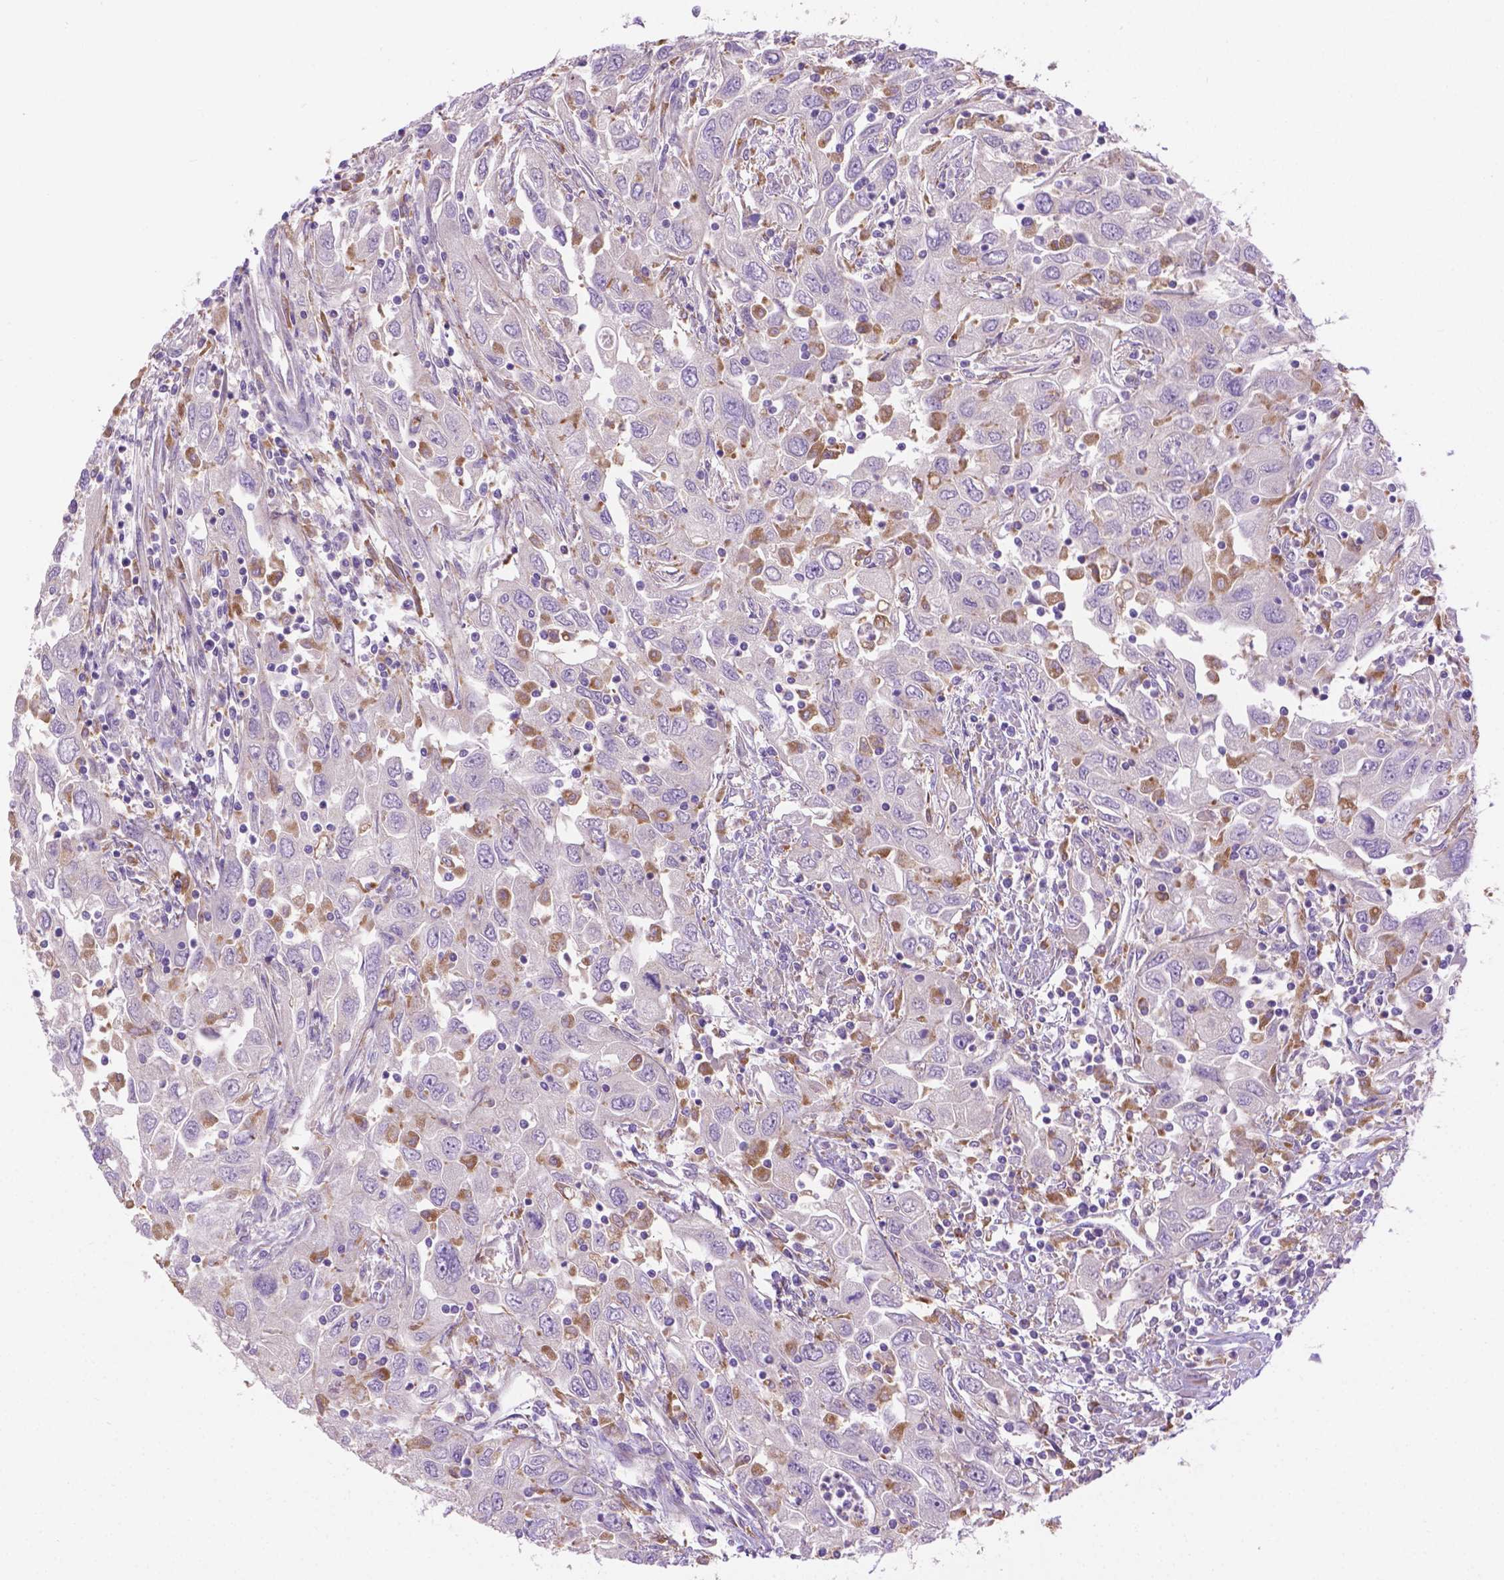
{"staining": {"intensity": "negative", "quantity": "none", "location": "none"}, "tissue": "urothelial cancer", "cell_type": "Tumor cells", "image_type": "cancer", "snomed": [{"axis": "morphology", "description": "Urothelial carcinoma, High grade"}, {"axis": "topography", "description": "Urinary bladder"}], "caption": "This is an immunohistochemistry image of human high-grade urothelial carcinoma. There is no staining in tumor cells.", "gene": "CDH7", "patient": {"sex": "male", "age": 76}}